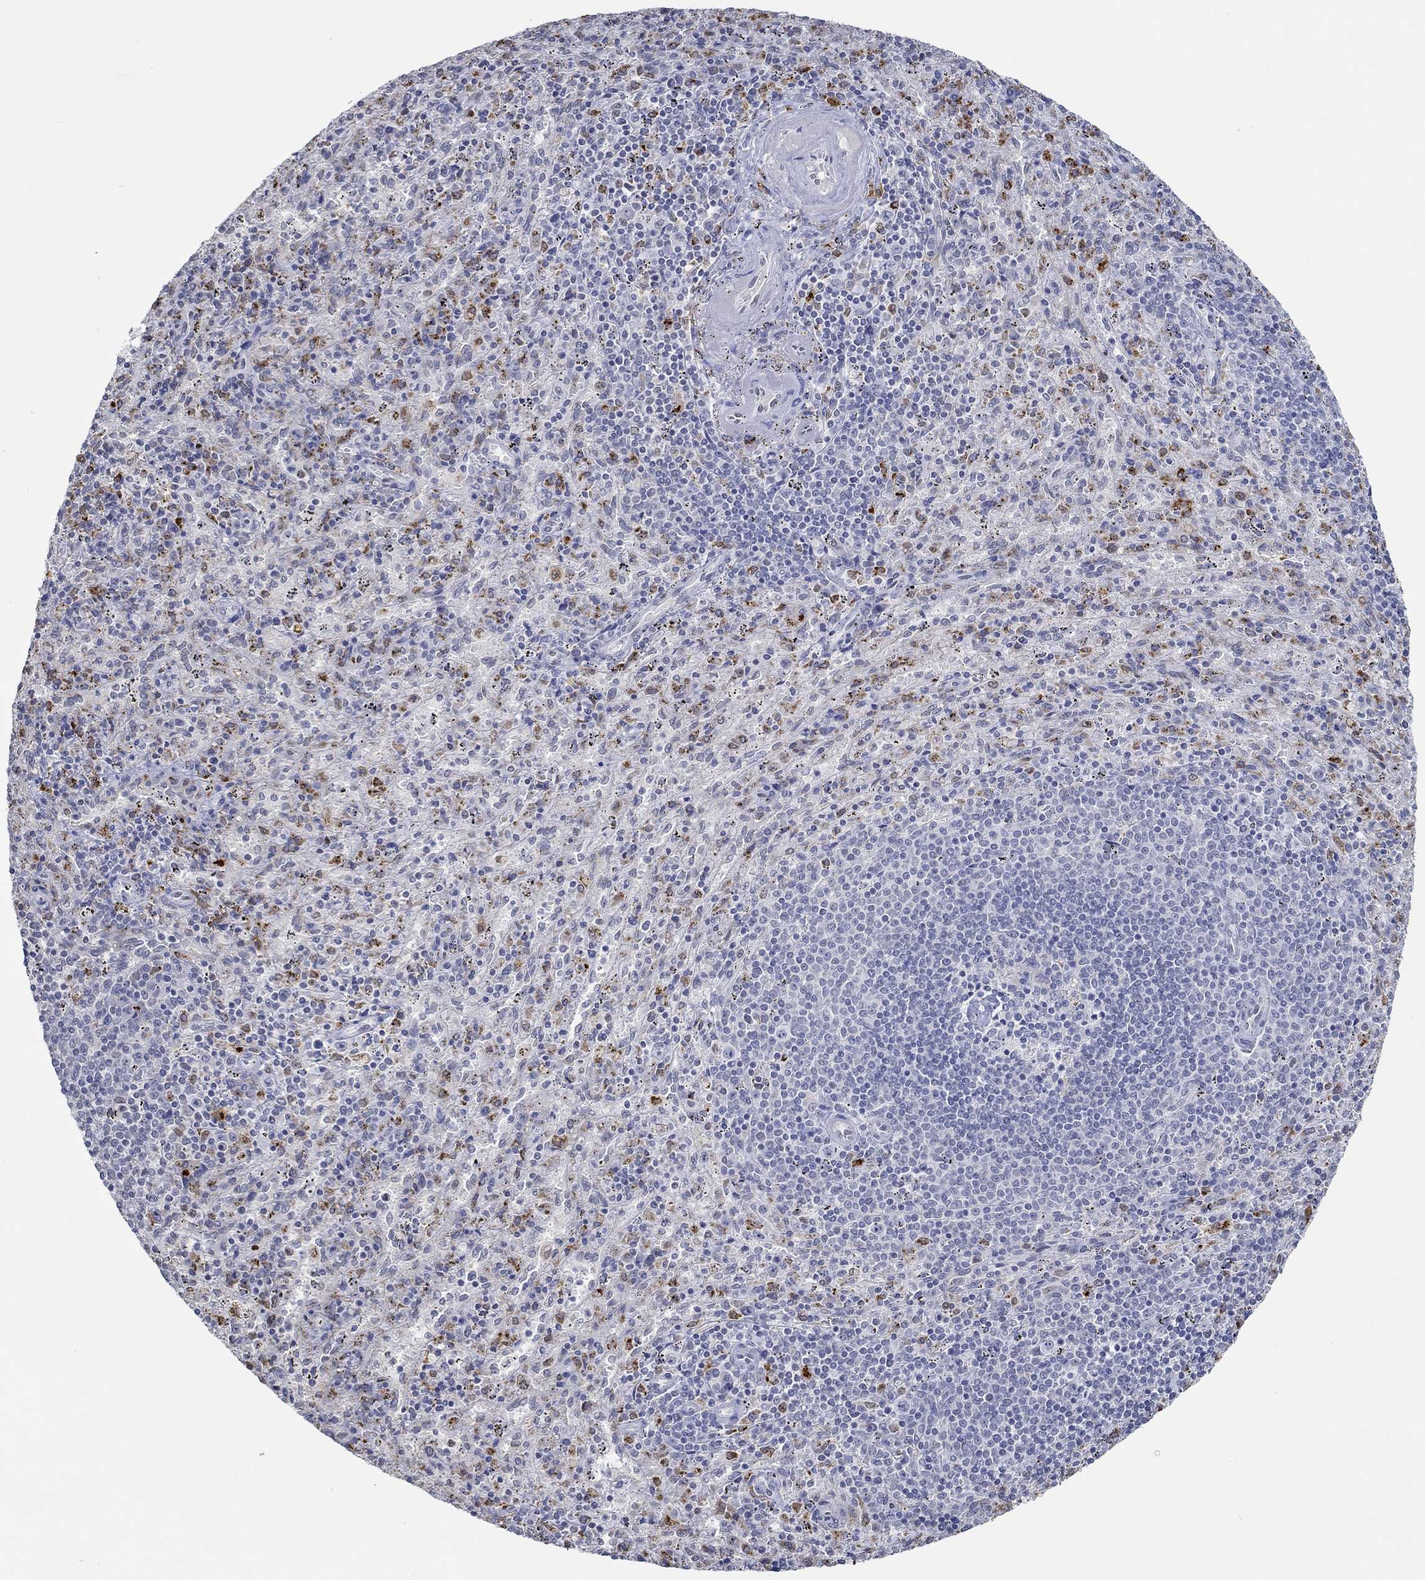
{"staining": {"intensity": "negative", "quantity": "none", "location": "none"}, "tissue": "spleen", "cell_type": "Cells in red pulp", "image_type": "normal", "snomed": [{"axis": "morphology", "description": "Normal tissue, NOS"}, {"axis": "topography", "description": "Spleen"}], "caption": "Spleen was stained to show a protein in brown. There is no significant expression in cells in red pulp. (Stains: DAB (3,3'-diaminobenzidine) immunohistochemistry (IHC) with hematoxylin counter stain, Microscopy: brightfield microscopy at high magnification).", "gene": "GATA2", "patient": {"sex": "male", "age": 57}}